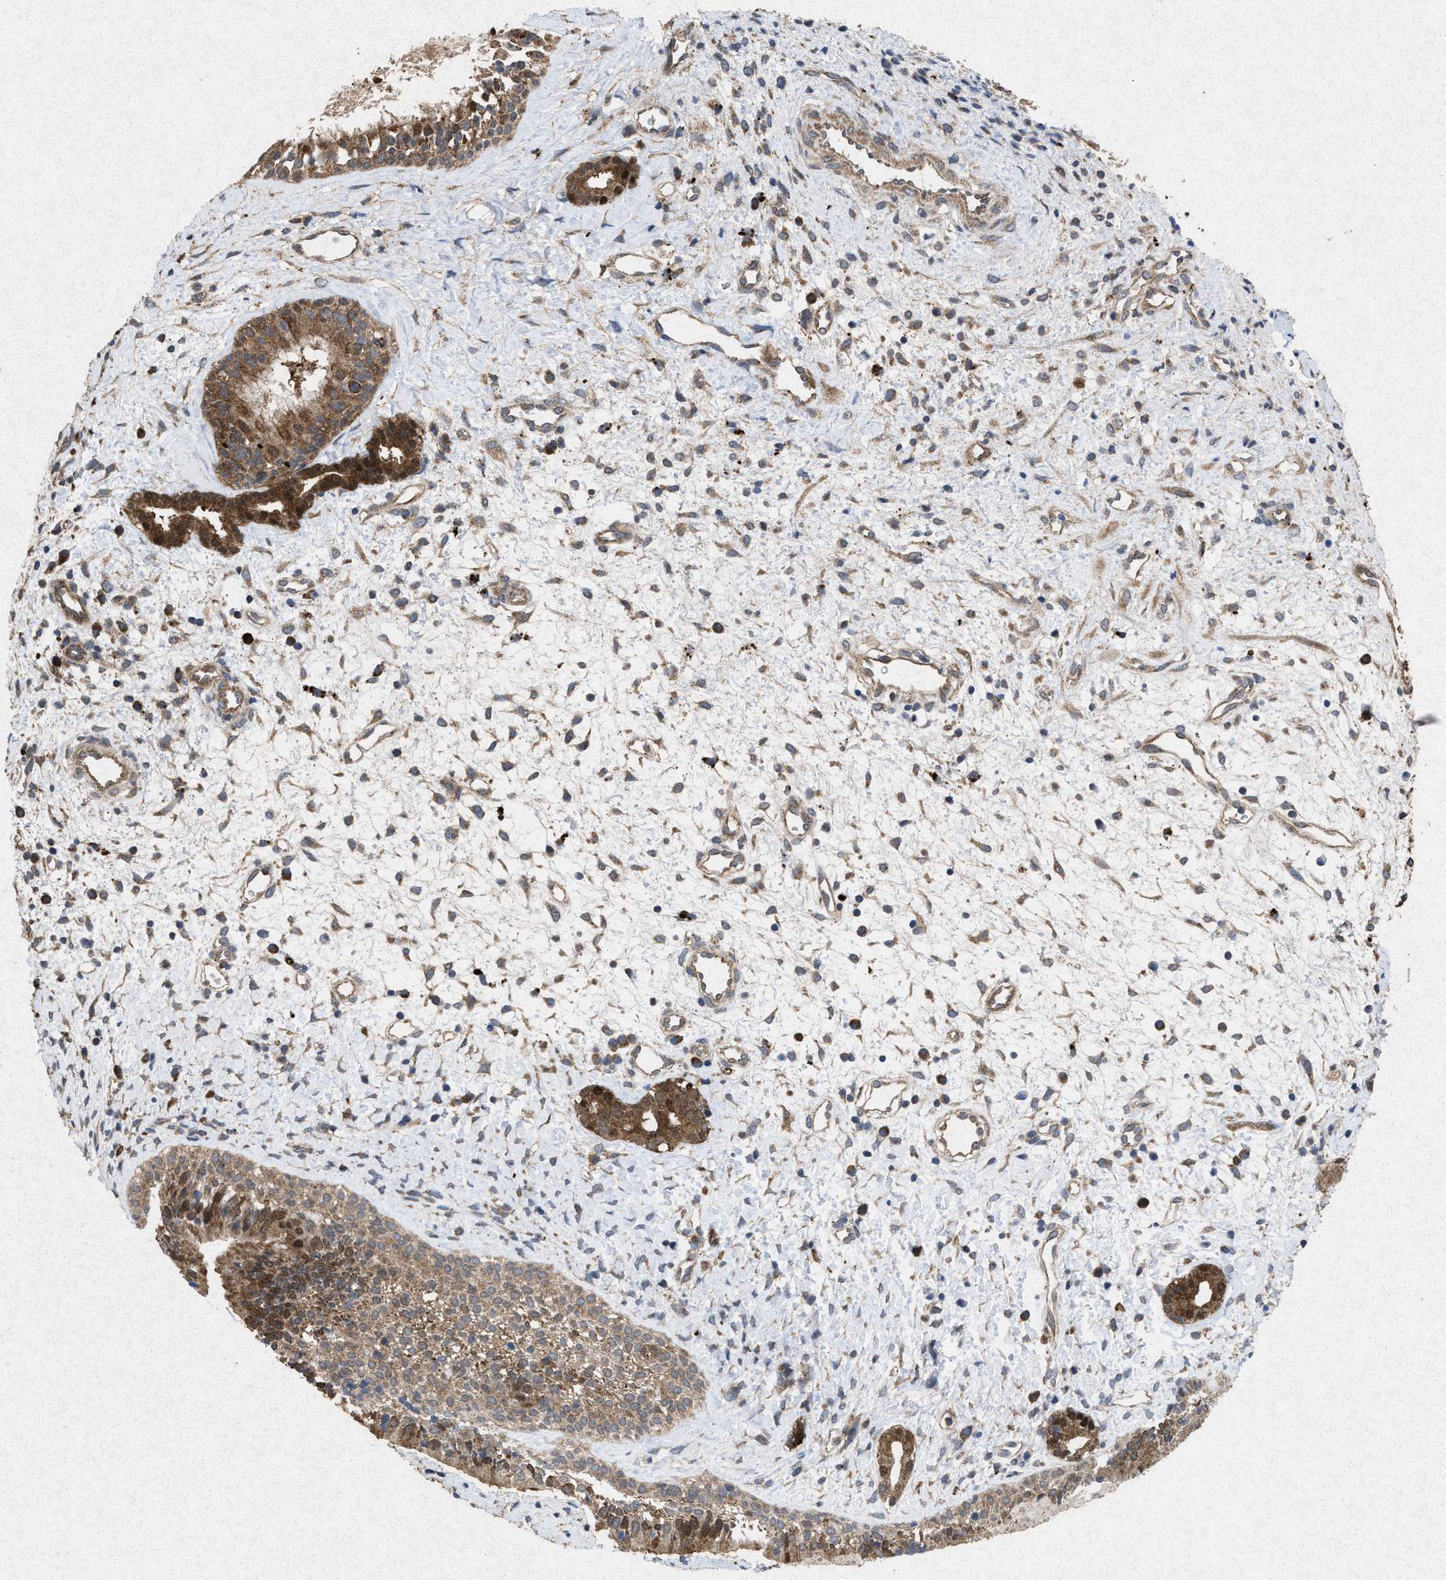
{"staining": {"intensity": "moderate", "quantity": ">75%", "location": "cytoplasmic/membranous"}, "tissue": "nasopharynx", "cell_type": "Respiratory epithelial cells", "image_type": "normal", "snomed": [{"axis": "morphology", "description": "Normal tissue, NOS"}, {"axis": "topography", "description": "Nasopharynx"}], "caption": "This is a histology image of immunohistochemistry staining of unremarkable nasopharynx, which shows moderate positivity in the cytoplasmic/membranous of respiratory epithelial cells.", "gene": "MSI2", "patient": {"sex": "male", "age": 22}}